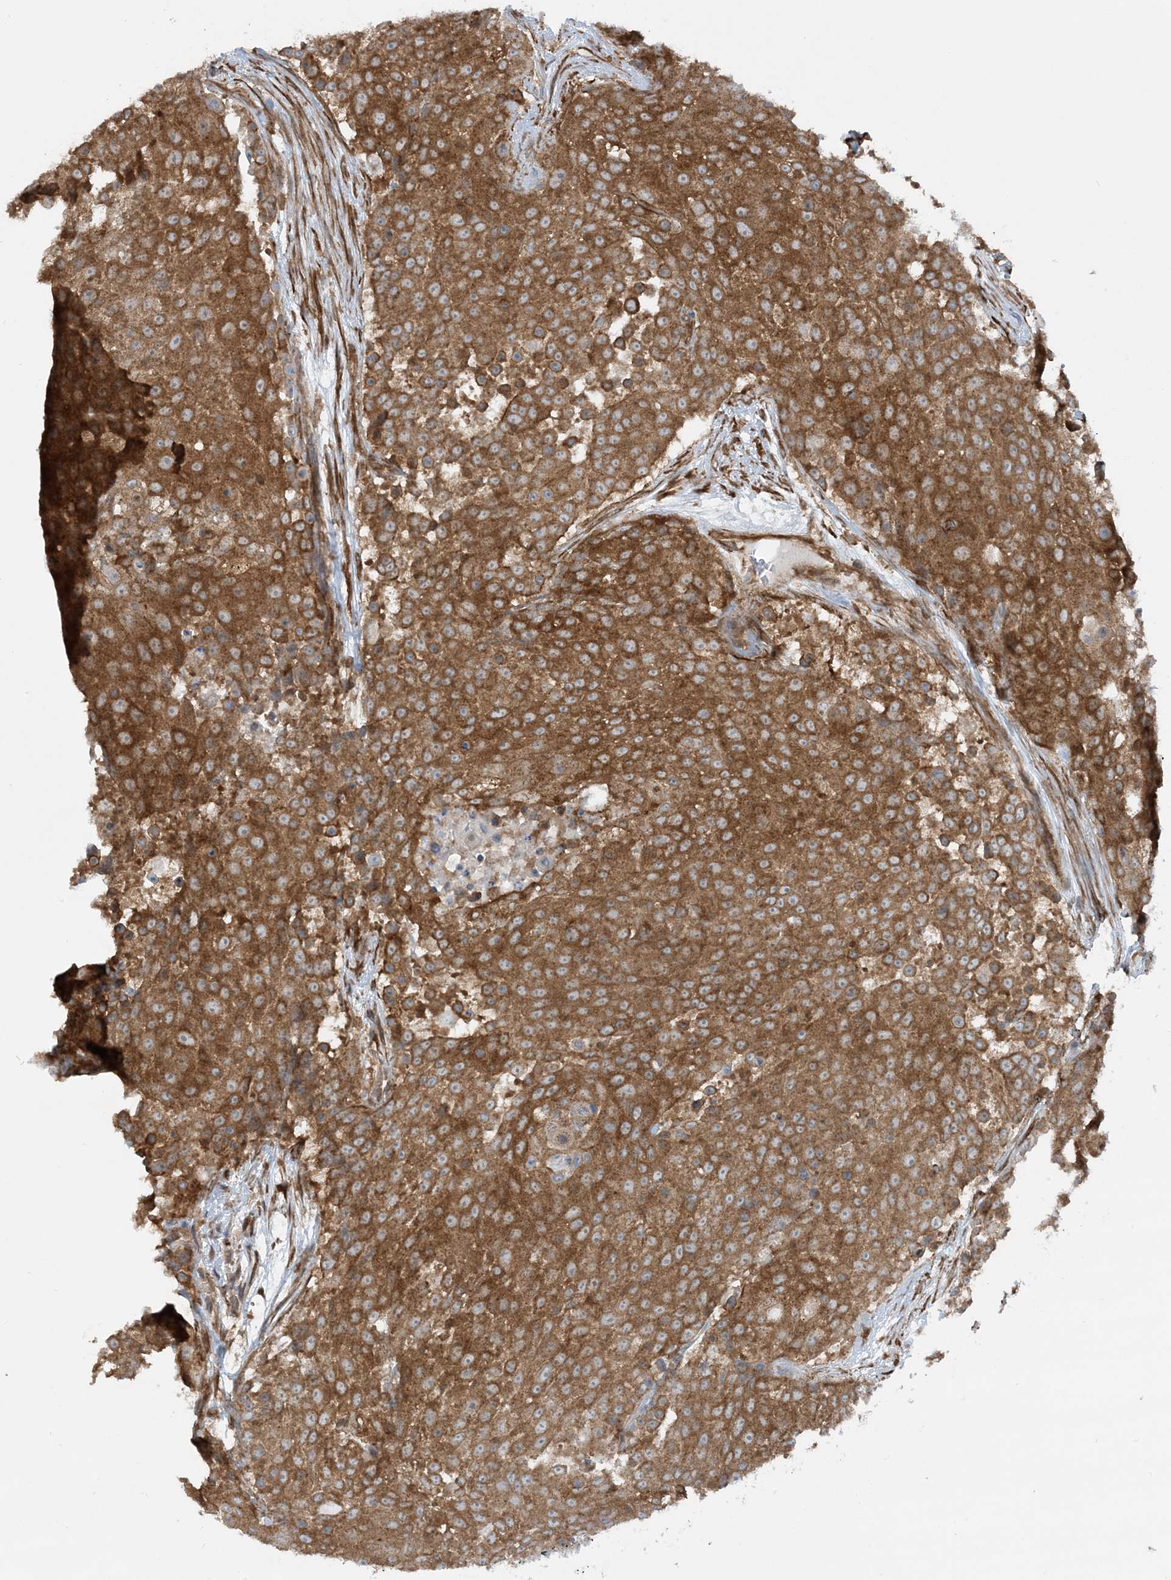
{"staining": {"intensity": "strong", "quantity": ">75%", "location": "cytoplasmic/membranous"}, "tissue": "urothelial cancer", "cell_type": "Tumor cells", "image_type": "cancer", "snomed": [{"axis": "morphology", "description": "Urothelial carcinoma, High grade"}, {"axis": "topography", "description": "Urinary bladder"}], "caption": "Human urothelial cancer stained for a protein (brown) displays strong cytoplasmic/membranous positive positivity in approximately >75% of tumor cells.", "gene": "STAM2", "patient": {"sex": "female", "age": 63}}